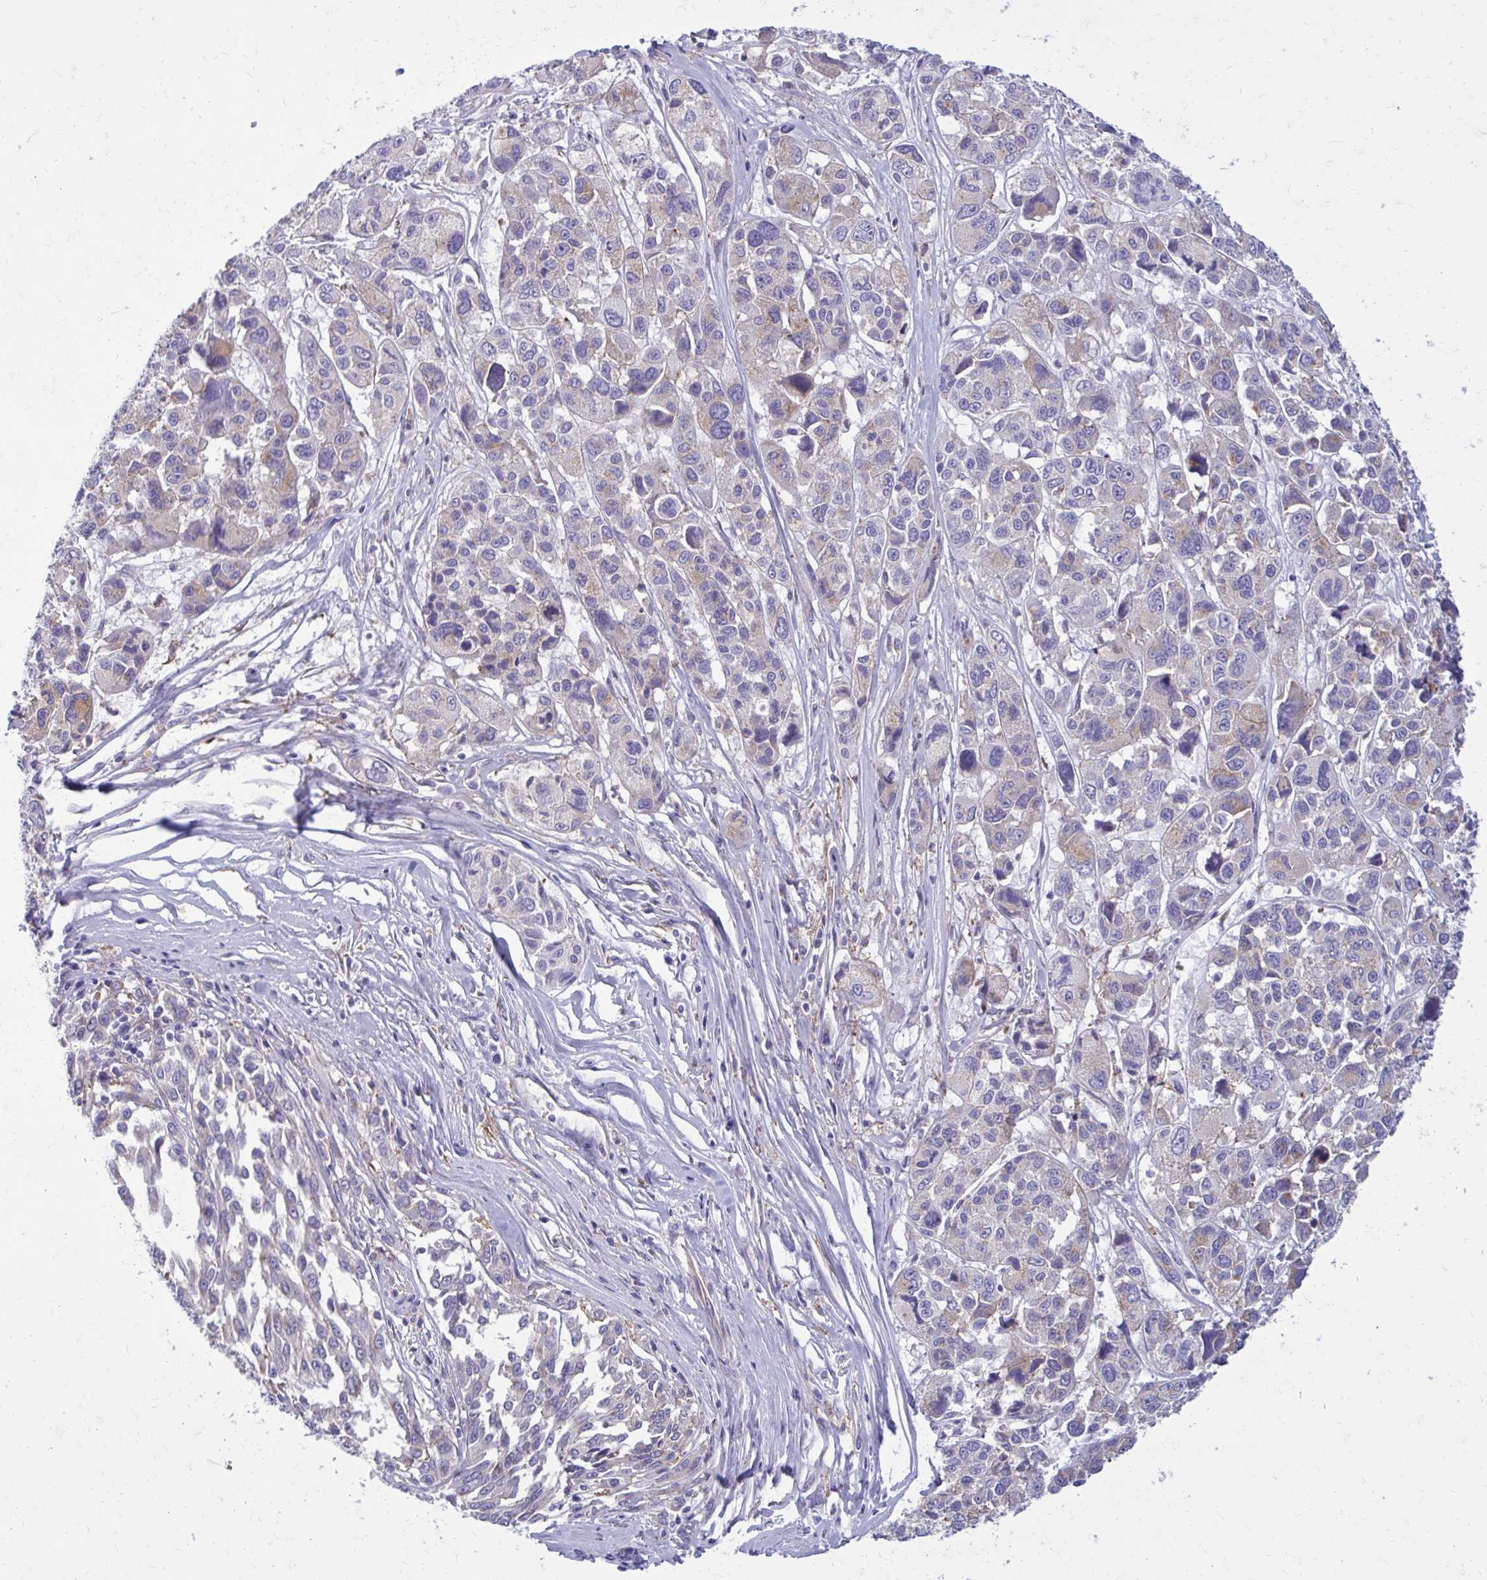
{"staining": {"intensity": "negative", "quantity": "none", "location": "none"}, "tissue": "melanoma", "cell_type": "Tumor cells", "image_type": "cancer", "snomed": [{"axis": "morphology", "description": "Malignant melanoma, NOS"}, {"axis": "topography", "description": "Skin"}], "caption": "Melanoma stained for a protein using immunohistochemistry (IHC) exhibits no expression tumor cells.", "gene": "CLTA", "patient": {"sex": "female", "age": 66}}